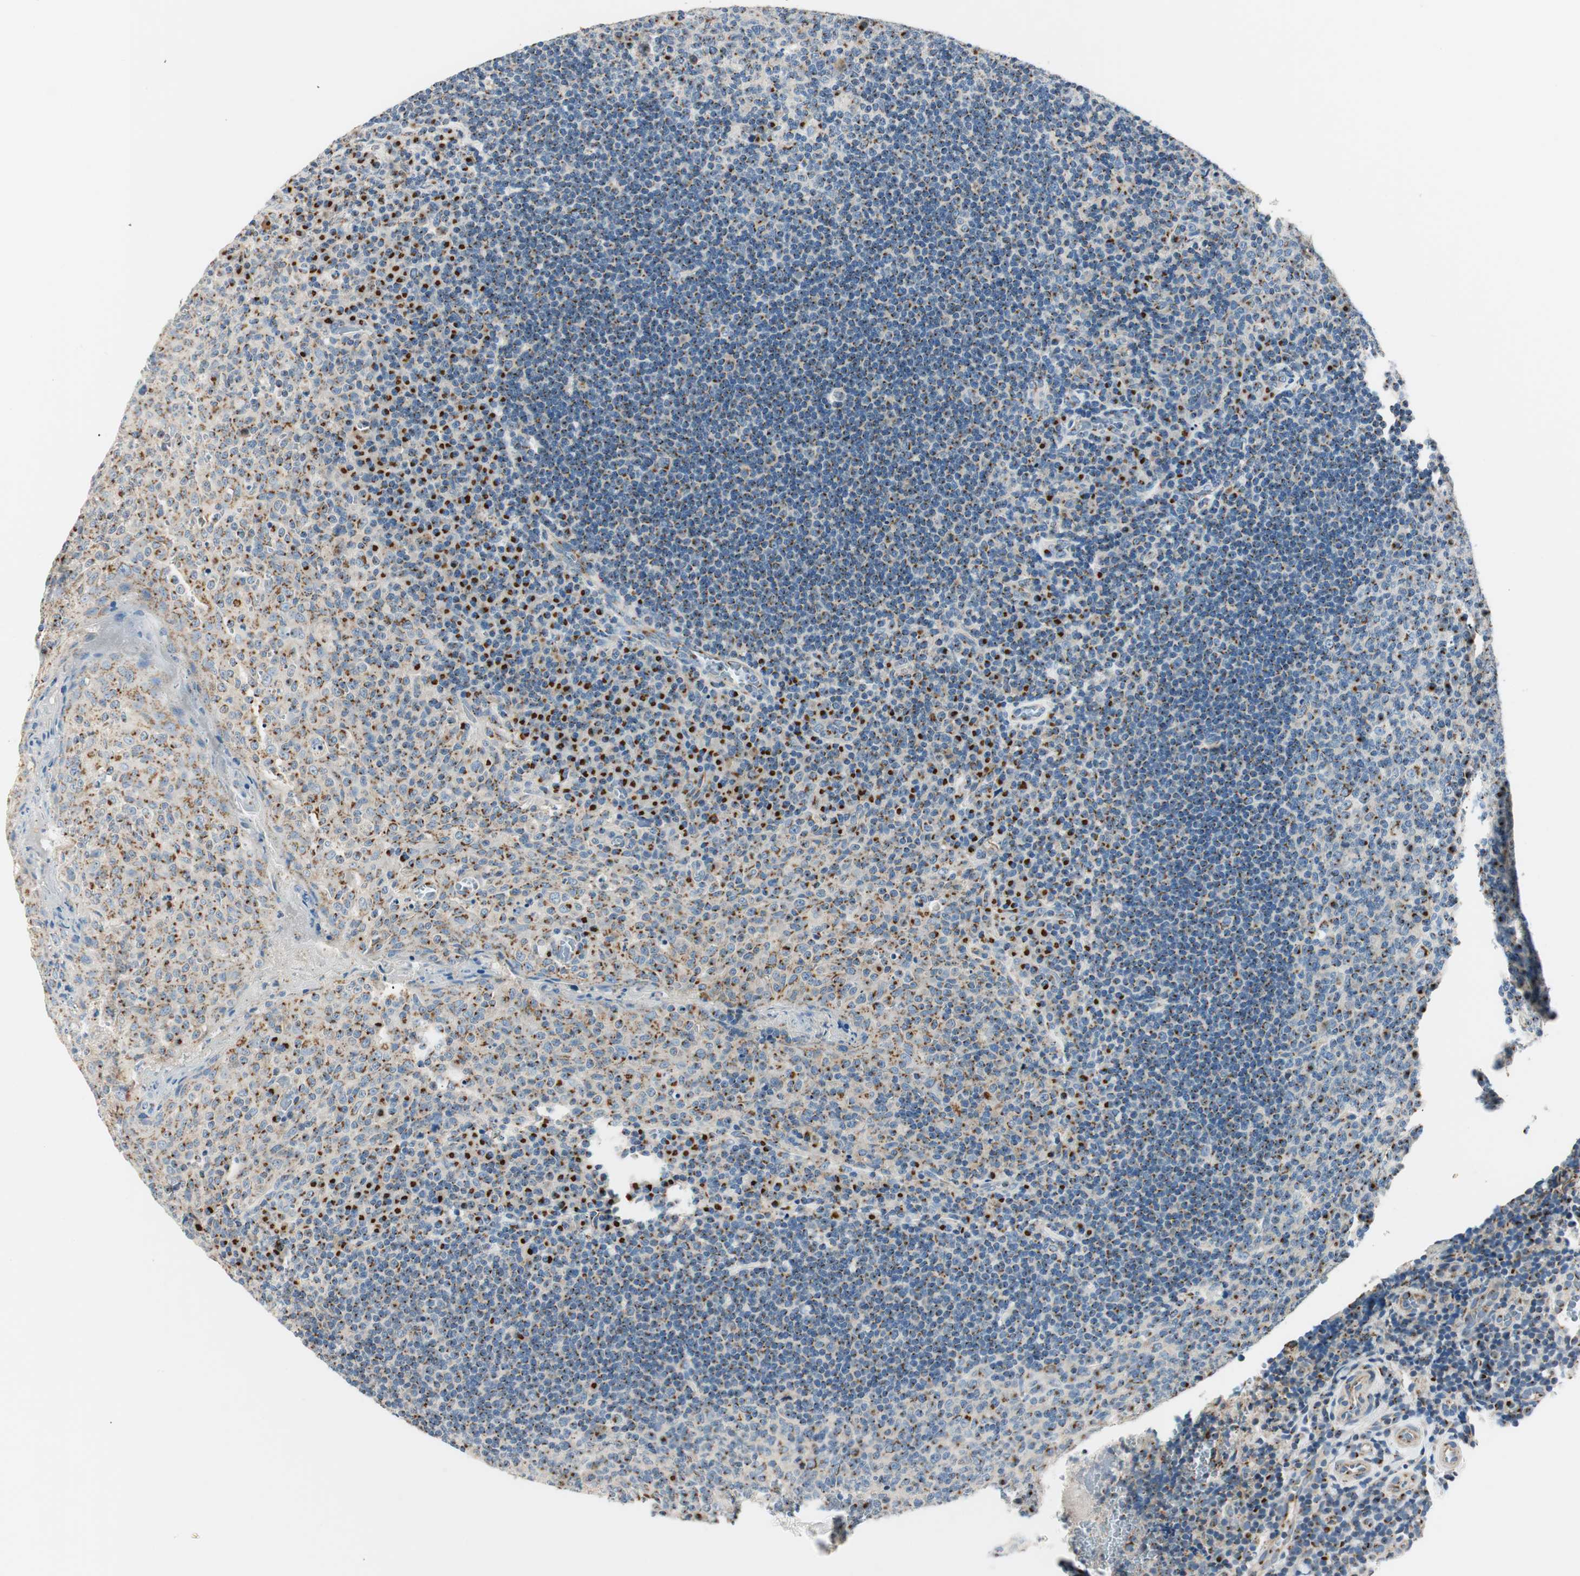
{"staining": {"intensity": "moderate", "quantity": ">75%", "location": "cytoplasmic/membranous"}, "tissue": "tonsil", "cell_type": "Germinal center cells", "image_type": "normal", "snomed": [{"axis": "morphology", "description": "Normal tissue, NOS"}, {"axis": "topography", "description": "Tonsil"}], "caption": "A medium amount of moderate cytoplasmic/membranous positivity is identified in approximately >75% of germinal center cells in unremarkable tonsil.", "gene": "TMF1", "patient": {"sex": "male", "age": 17}}